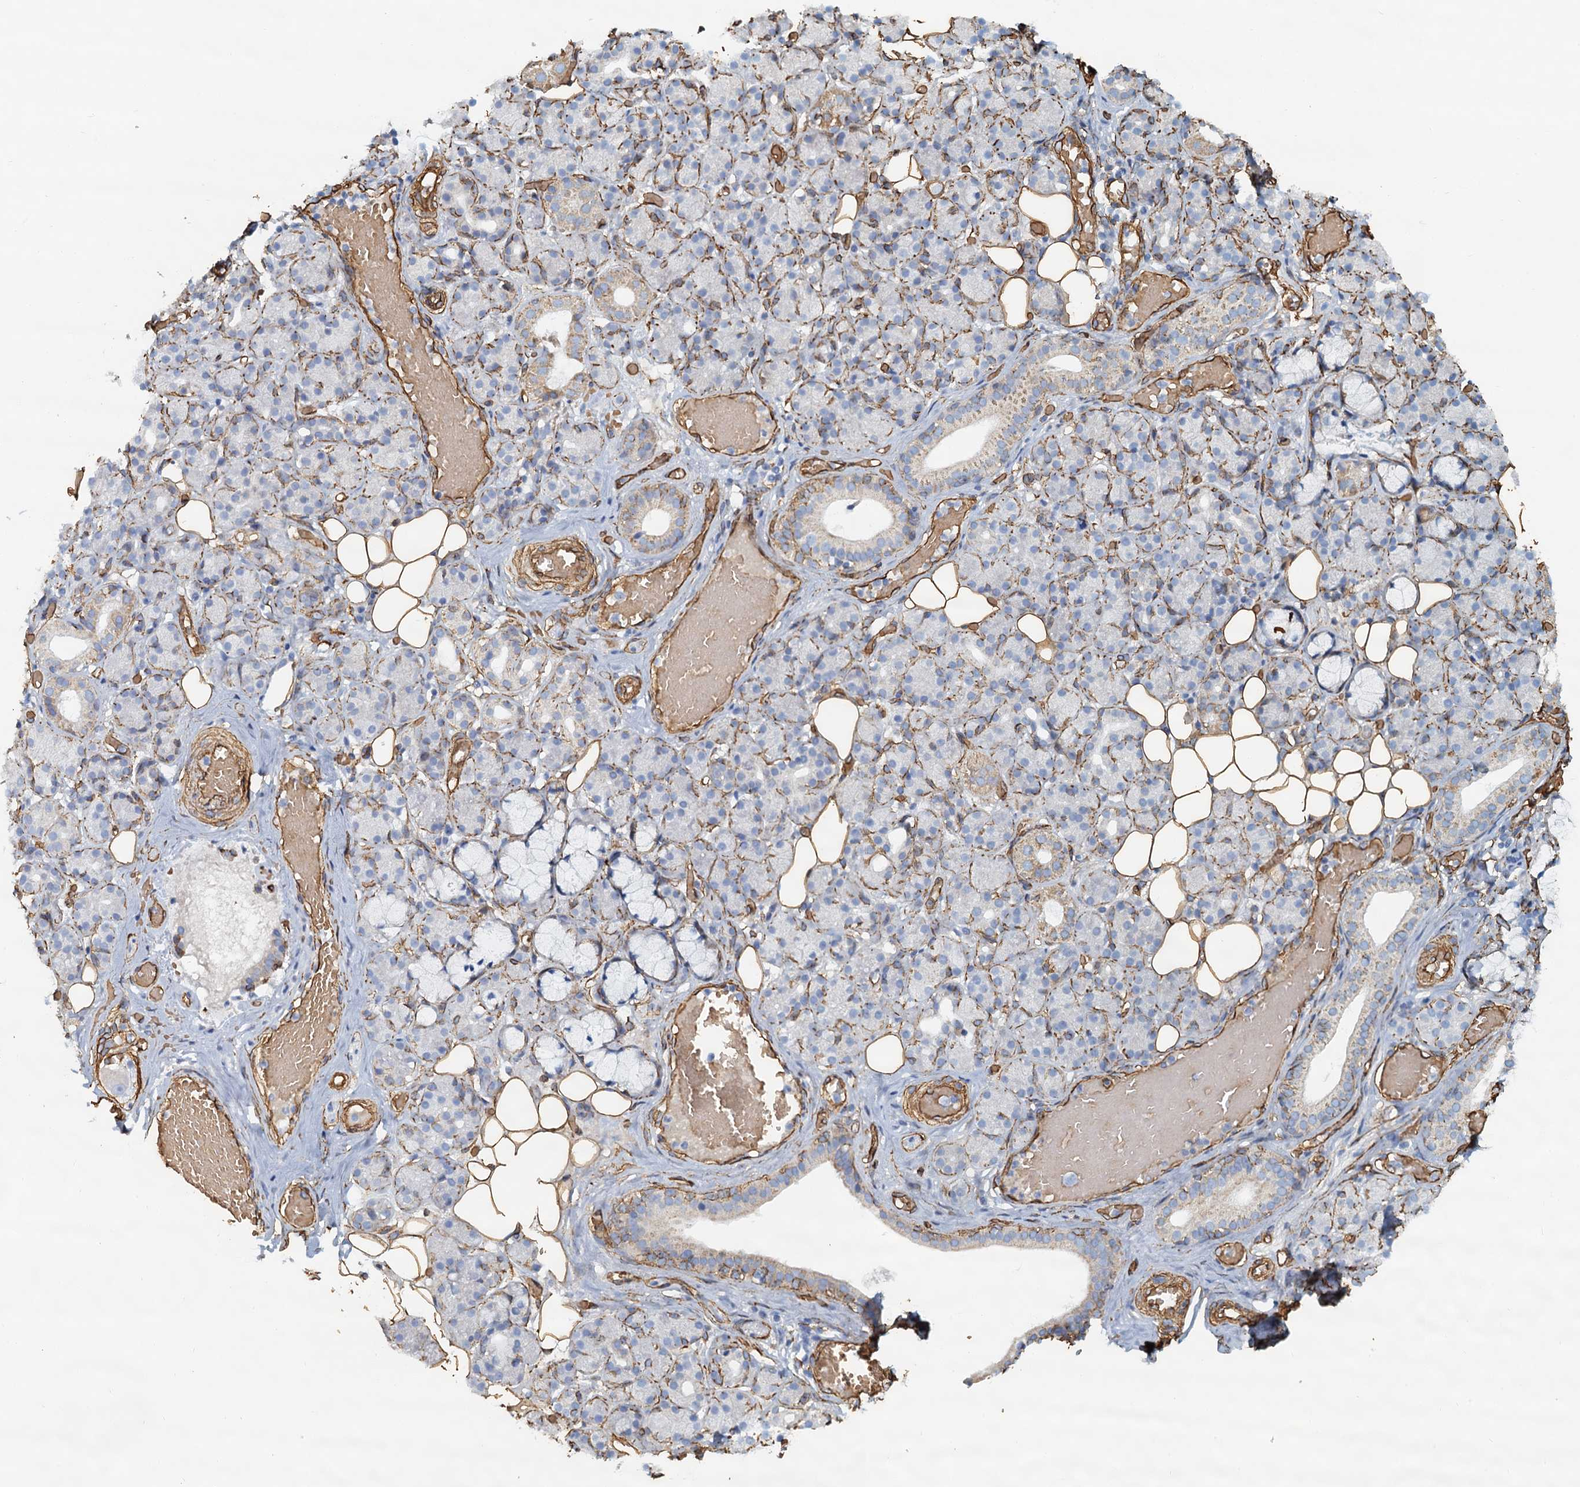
{"staining": {"intensity": "weak", "quantity": "<25%", "location": "cytoplasmic/membranous"}, "tissue": "salivary gland", "cell_type": "Glandular cells", "image_type": "normal", "snomed": [{"axis": "morphology", "description": "Normal tissue, NOS"}, {"axis": "topography", "description": "Salivary gland"}], "caption": "Protein analysis of benign salivary gland shows no significant positivity in glandular cells. (DAB IHC with hematoxylin counter stain).", "gene": "DGKG", "patient": {"sex": "male", "age": 63}}